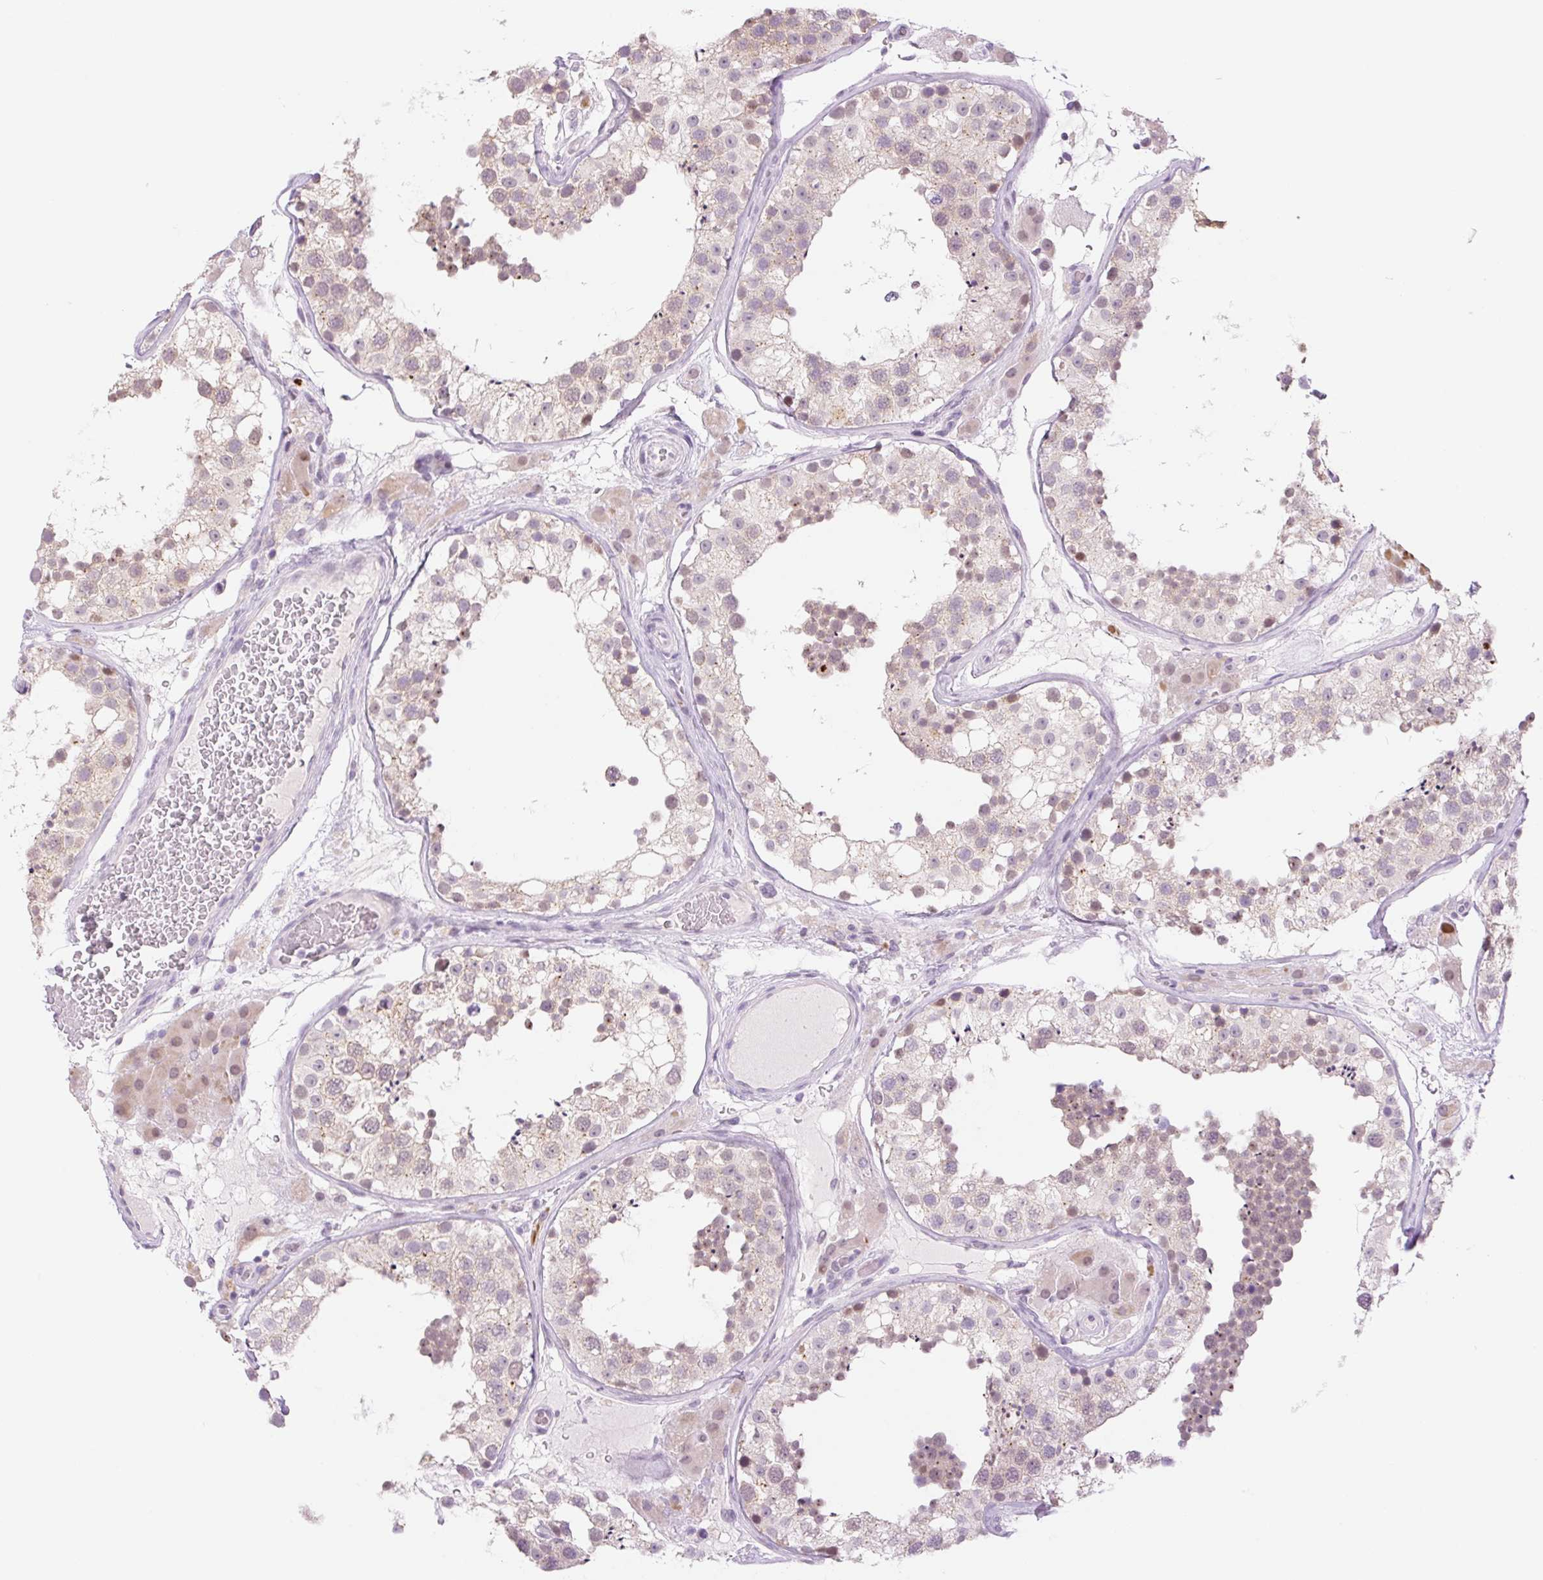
{"staining": {"intensity": "weak", "quantity": "25%-75%", "location": "cytoplasmic/membranous,nuclear"}, "tissue": "testis", "cell_type": "Cells in seminiferous ducts", "image_type": "normal", "snomed": [{"axis": "morphology", "description": "Normal tissue, NOS"}, {"axis": "topography", "description": "Testis"}], "caption": "Approximately 25%-75% of cells in seminiferous ducts in normal human testis demonstrate weak cytoplasmic/membranous,nuclear protein staining as visualized by brown immunohistochemical staining.", "gene": "SPRYD4", "patient": {"sex": "male", "age": 26}}